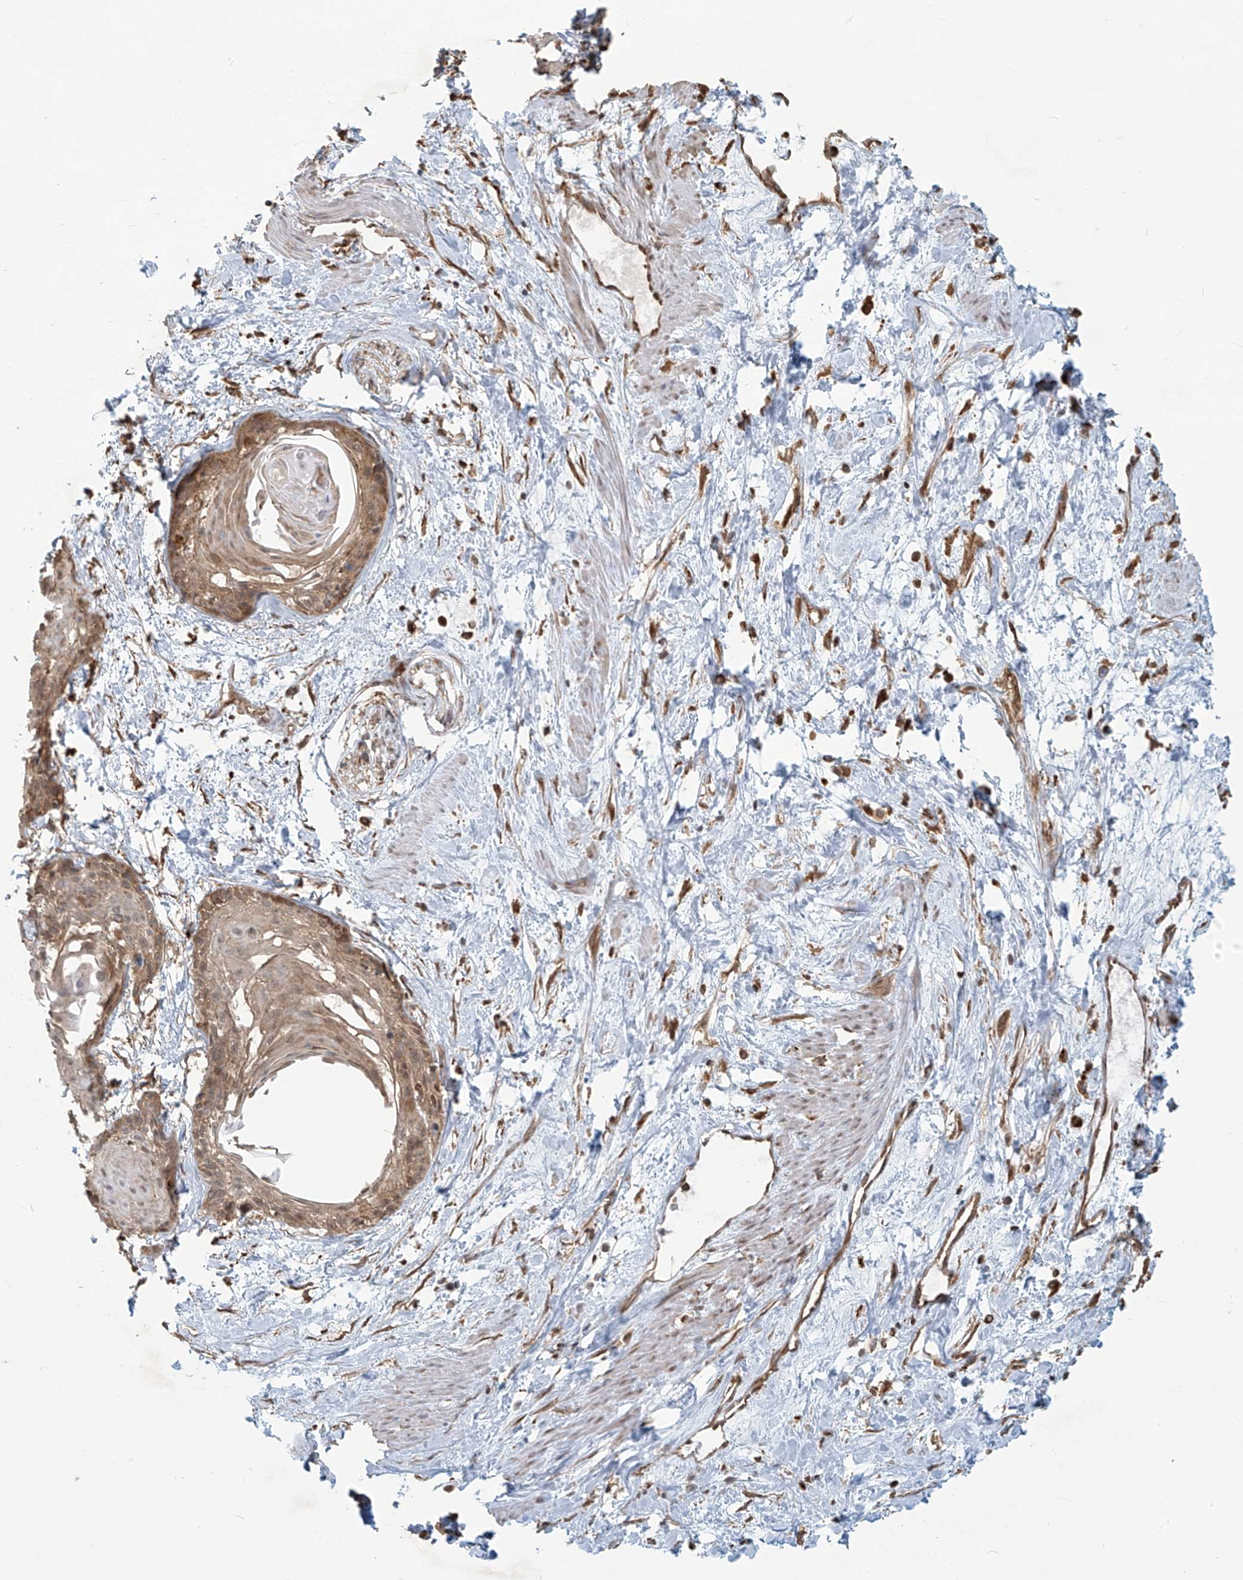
{"staining": {"intensity": "weak", "quantity": ">75%", "location": "cytoplasmic/membranous"}, "tissue": "cervical cancer", "cell_type": "Tumor cells", "image_type": "cancer", "snomed": [{"axis": "morphology", "description": "Squamous cell carcinoma, NOS"}, {"axis": "topography", "description": "Cervix"}], "caption": "This is an image of immunohistochemistry staining of cervical cancer (squamous cell carcinoma), which shows weak staining in the cytoplasmic/membranous of tumor cells.", "gene": "PLEKHM3", "patient": {"sex": "female", "age": 57}}